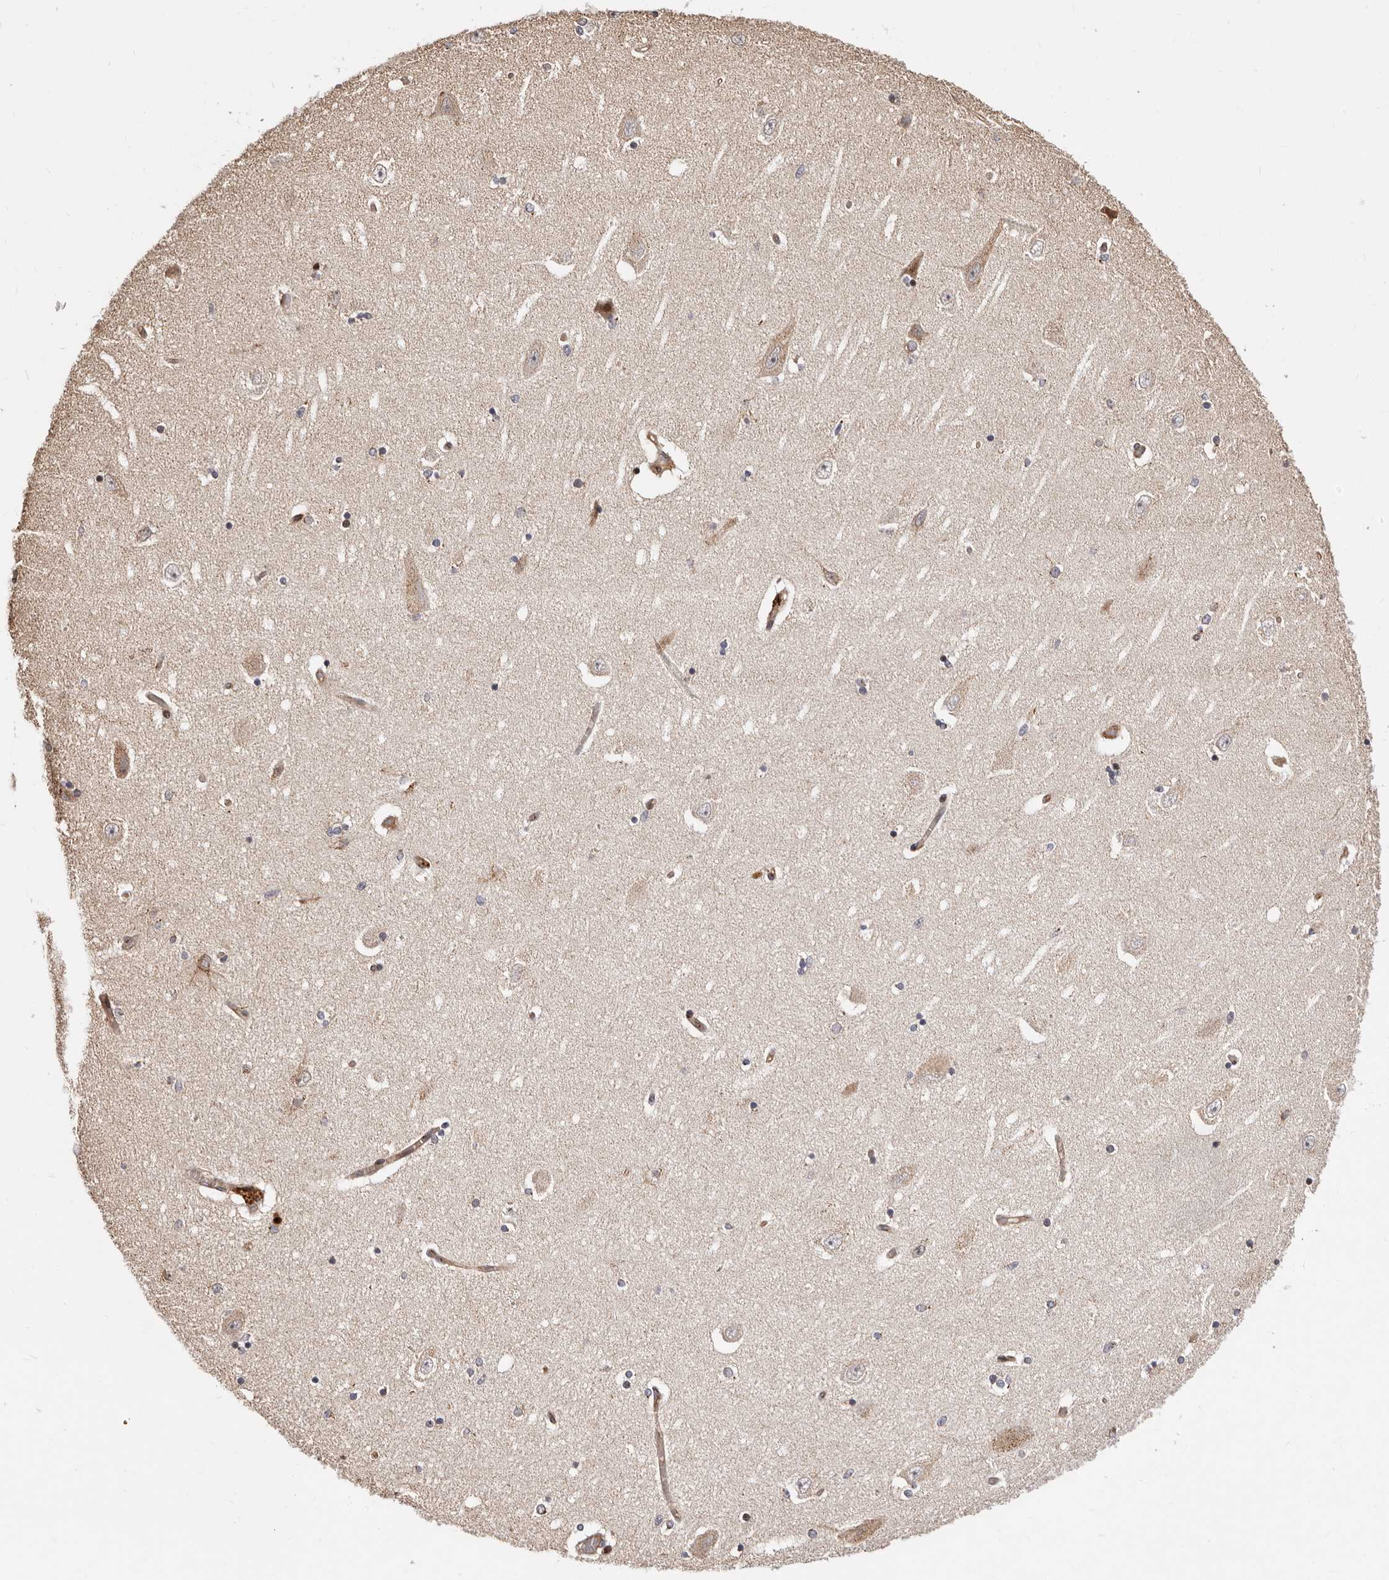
{"staining": {"intensity": "moderate", "quantity": "25%-75%", "location": "cytoplasmic/membranous"}, "tissue": "hippocampus", "cell_type": "Glial cells", "image_type": "normal", "snomed": [{"axis": "morphology", "description": "Normal tissue, NOS"}, {"axis": "topography", "description": "Hippocampus"}], "caption": "An image showing moderate cytoplasmic/membranous positivity in about 25%-75% of glial cells in unremarkable hippocampus, as visualized by brown immunohistochemical staining.", "gene": "GPR27", "patient": {"sex": "female", "age": 54}}